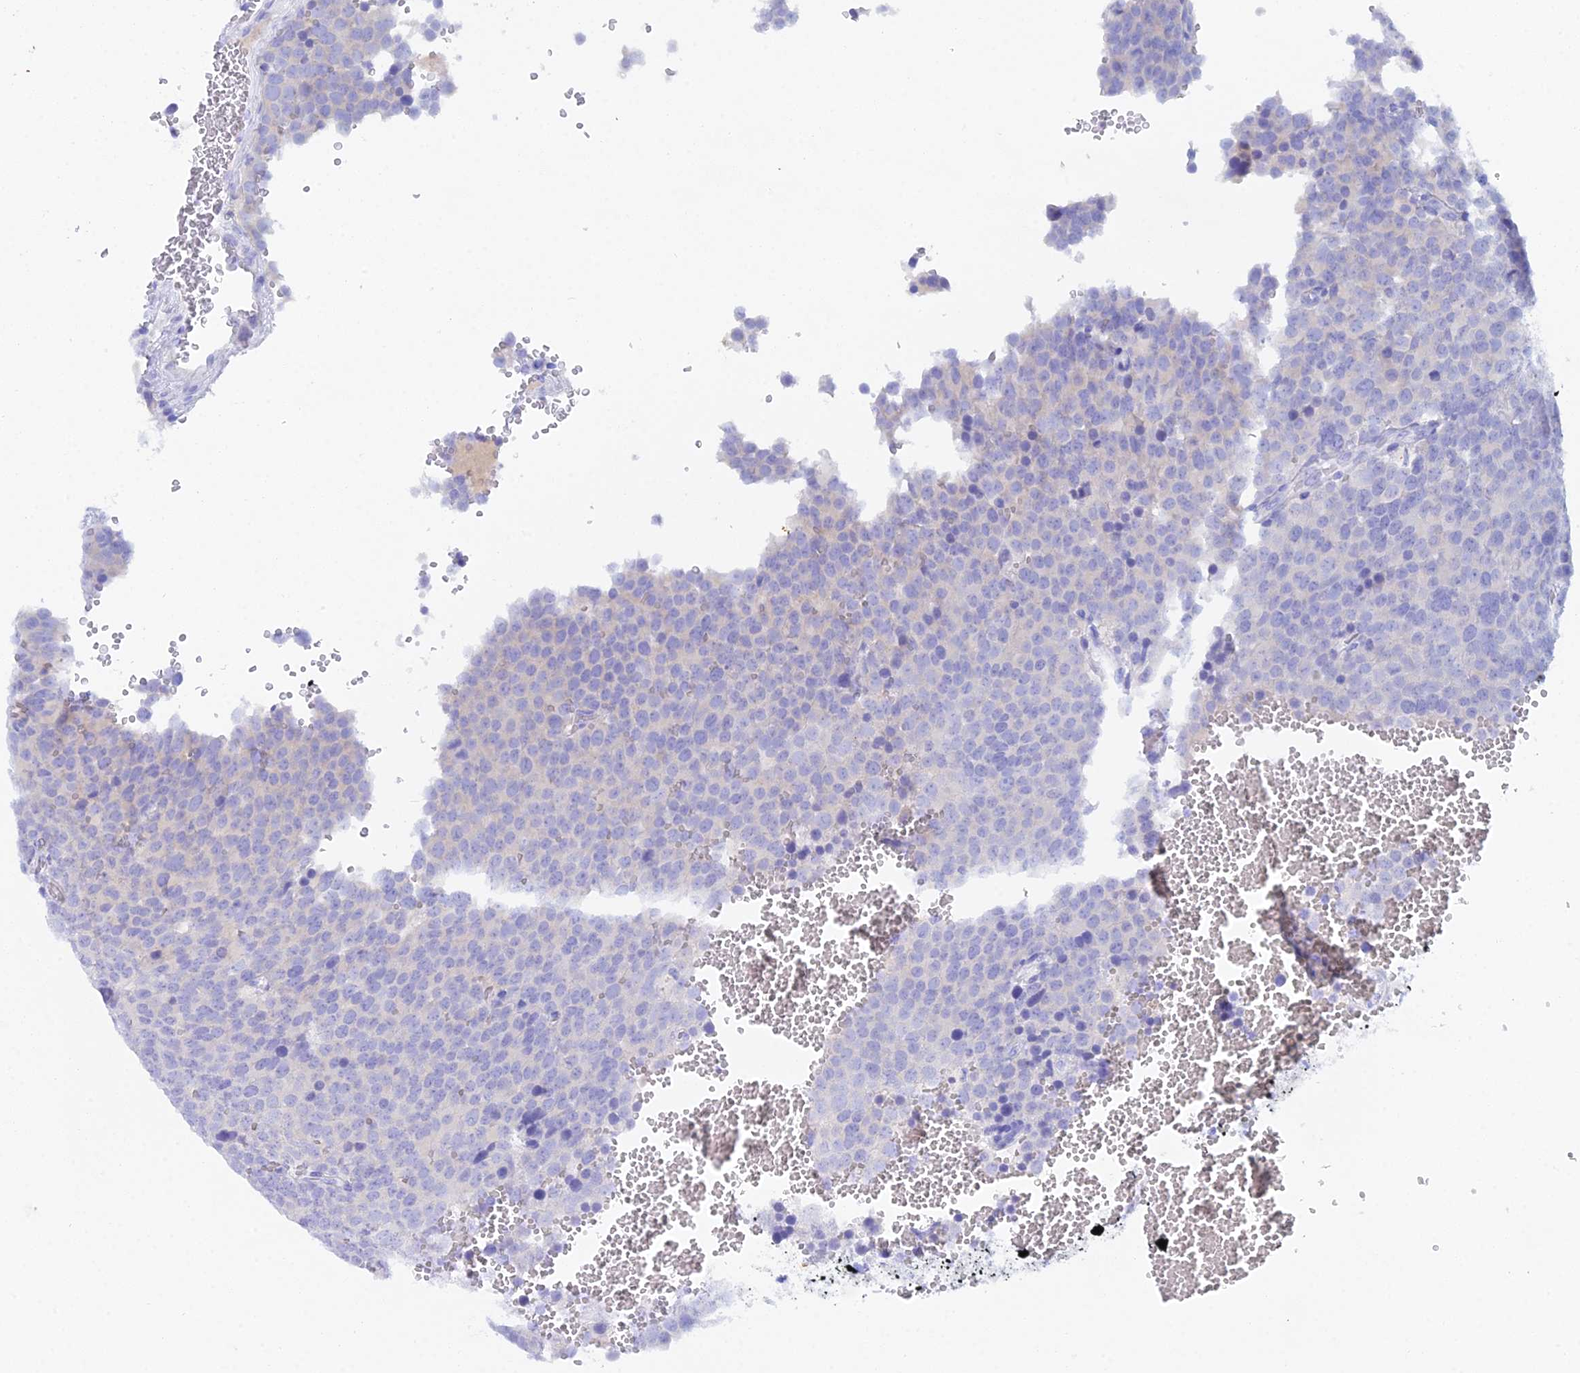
{"staining": {"intensity": "negative", "quantity": "none", "location": "none"}, "tissue": "testis cancer", "cell_type": "Tumor cells", "image_type": "cancer", "snomed": [{"axis": "morphology", "description": "Seminoma, NOS"}, {"axis": "topography", "description": "Testis"}], "caption": "DAB immunohistochemical staining of testis cancer shows no significant expression in tumor cells. (IHC, brightfield microscopy, high magnification).", "gene": "REG1A", "patient": {"sex": "male", "age": 71}}